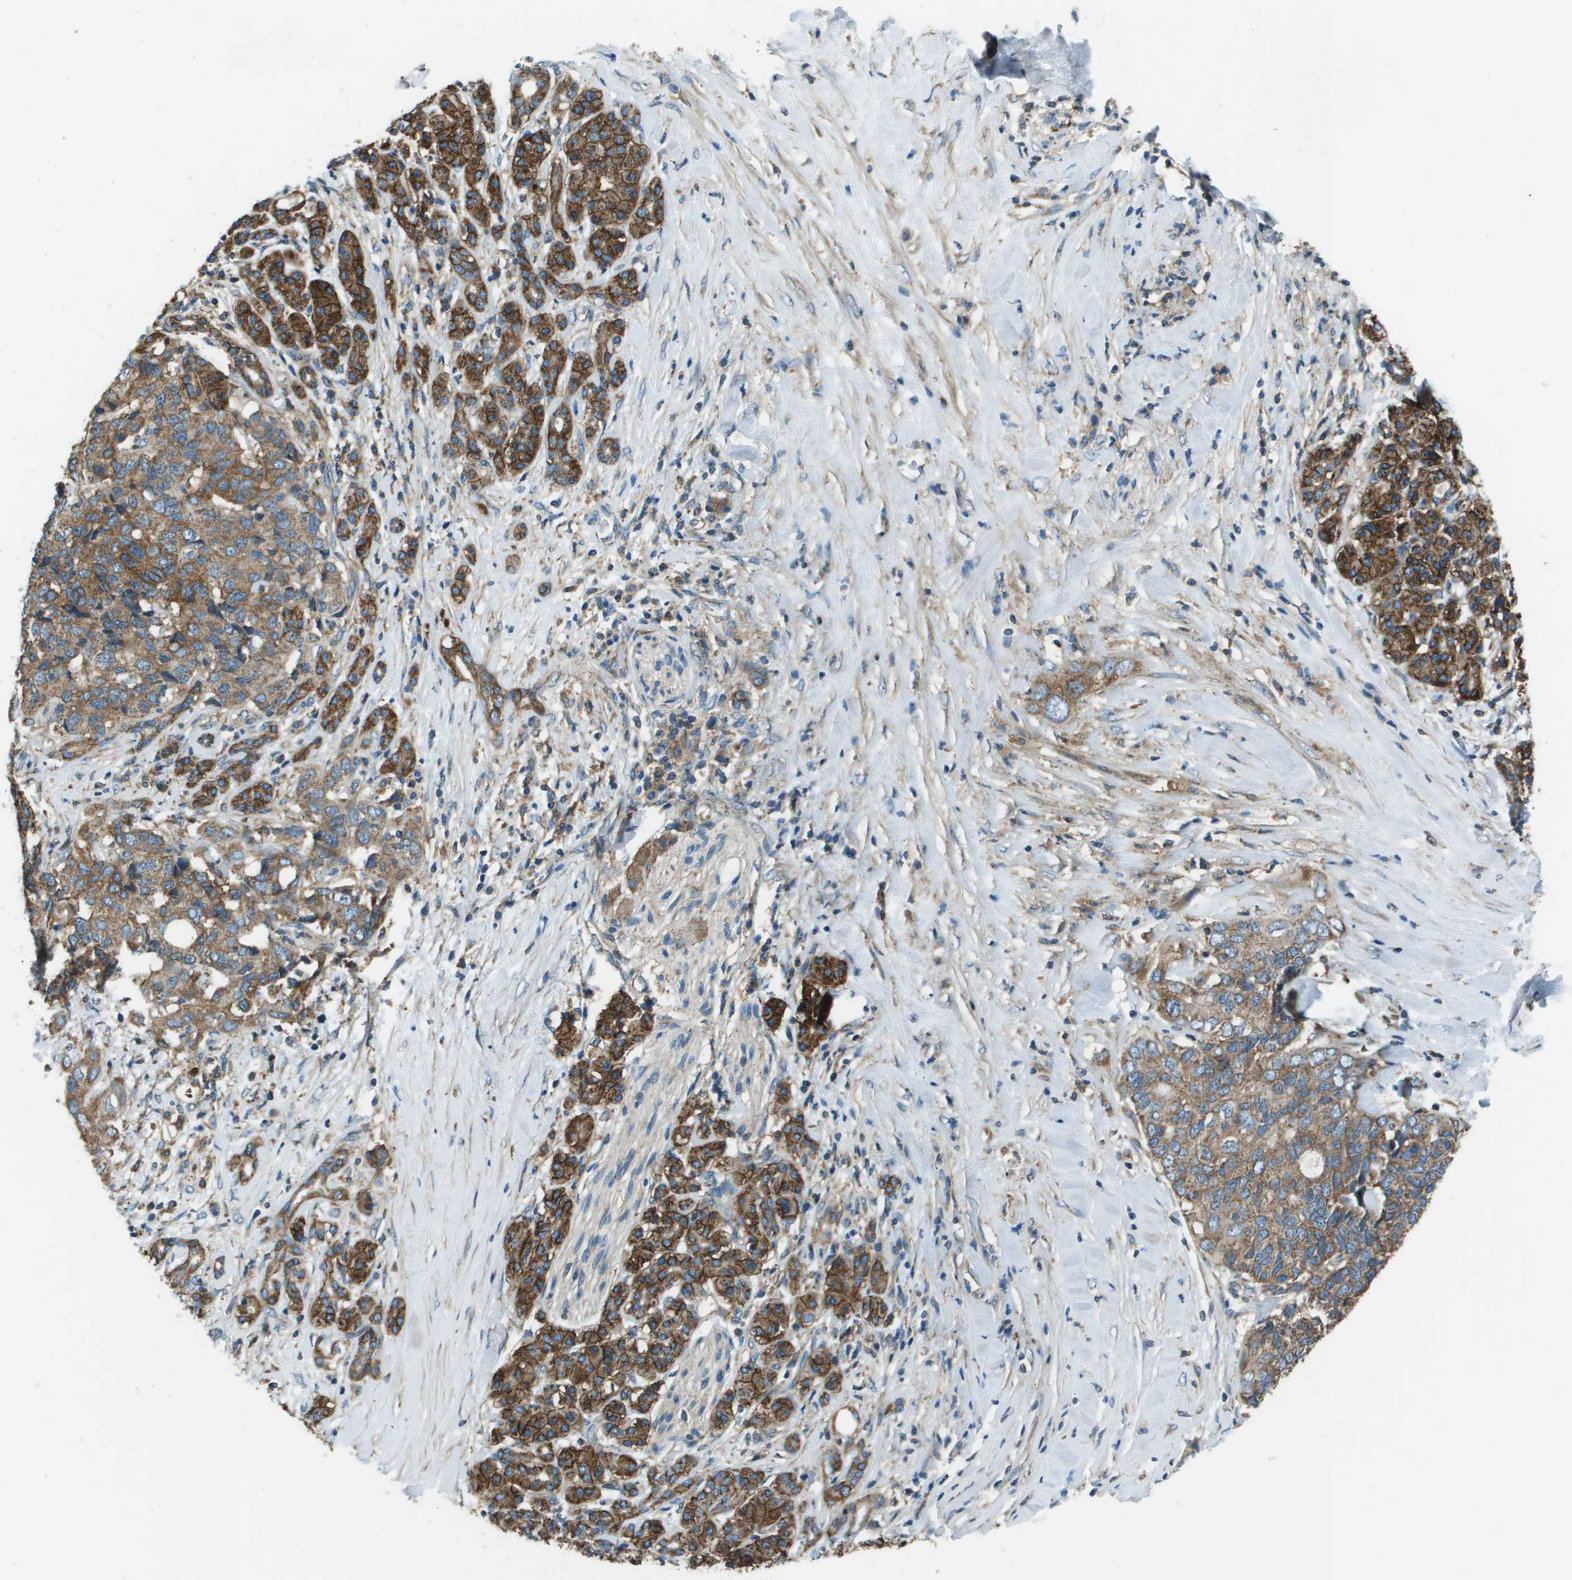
{"staining": {"intensity": "strong", "quantity": ">75%", "location": "cytoplasmic/membranous"}, "tissue": "pancreatic cancer", "cell_type": "Tumor cells", "image_type": "cancer", "snomed": [{"axis": "morphology", "description": "Adenocarcinoma, NOS"}, {"axis": "topography", "description": "Pancreas"}], "caption": "Strong cytoplasmic/membranous positivity for a protein is seen in approximately >75% of tumor cells of pancreatic adenocarcinoma using IHC.", "gene": "TMEM51", "patient": {"sex": "female", "age": 56}}